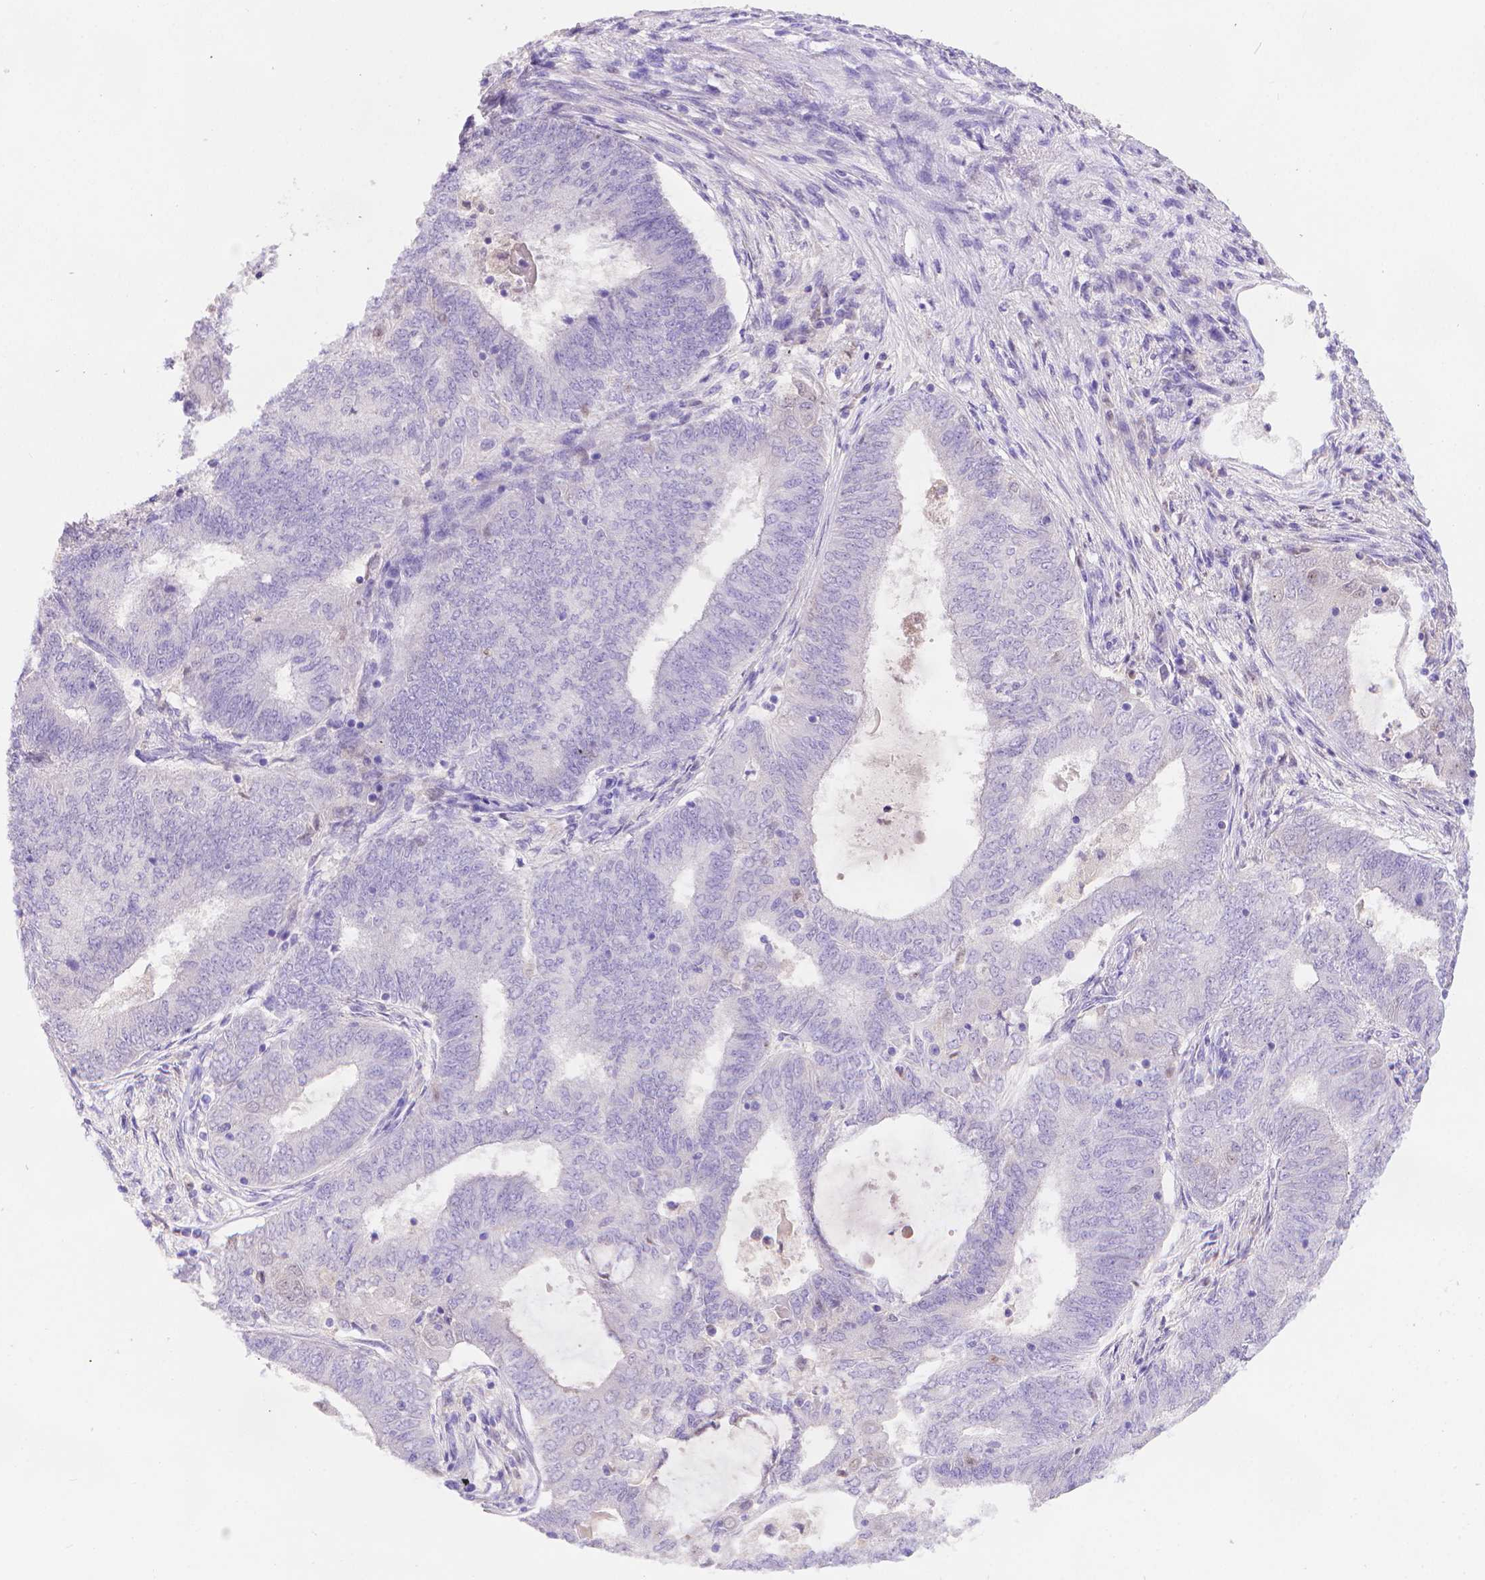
{"staining": {"intensity": "negative", "quantity": "none", "location": "none"}, "tissue": "endometrial cancer", "cell_type": "Tumor cells", "image_type": "cancer", "snomed": [{"axis": "morphology", "description": "Adenocarcinoma, NOS"}, {"axis": "topography", "description": "Endometrium"}], "caption": "Immunohistochemistry photomicrograph of neoplastic tissue: endometrial cancer (adenocarcinoma) stained with DAB (3,3'-diaminobenzidine) shows no significant protein staining in tumor cells.", "gene": "FGD2", "patient": {"sex": "female", "age": 62}}